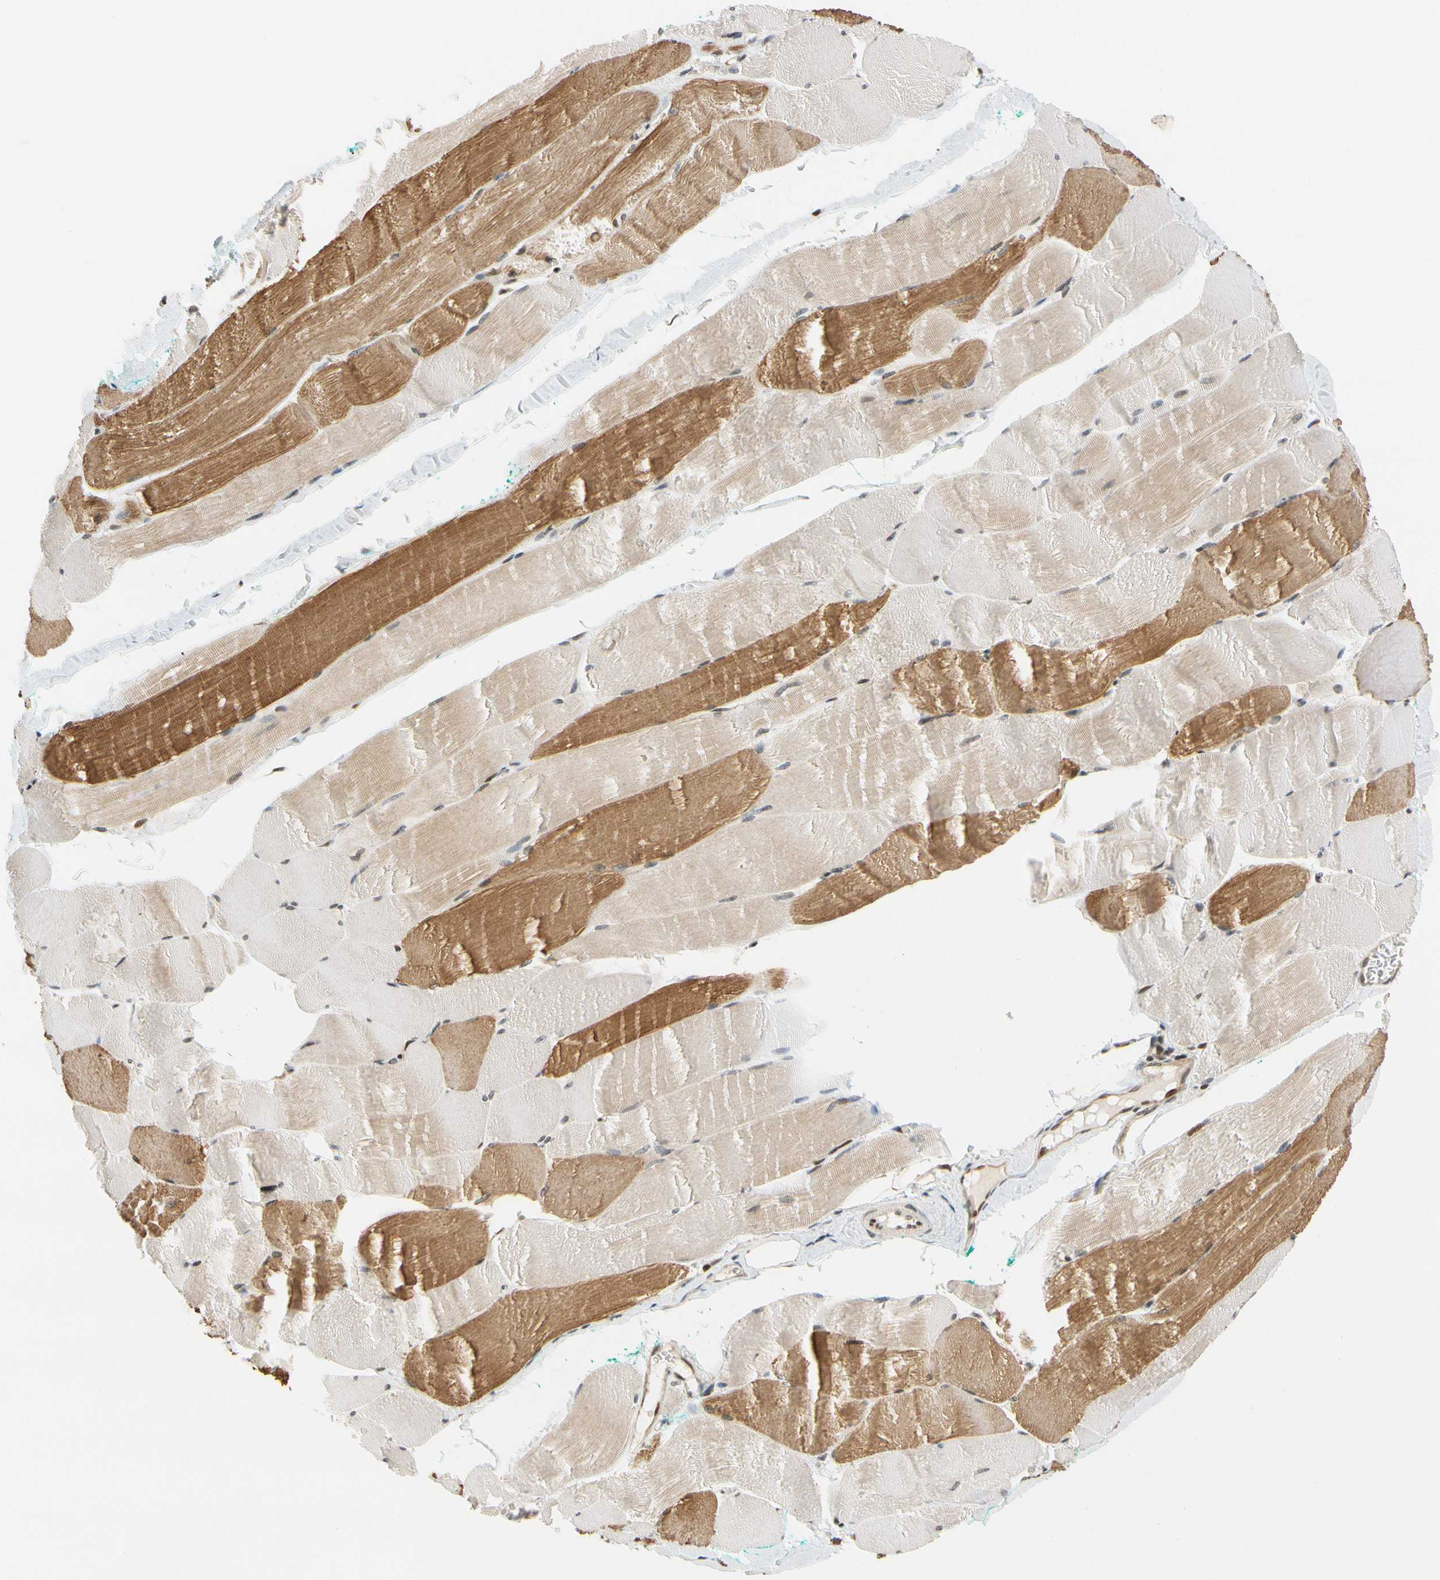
{"staining": {"intensity": "moderate", "quantity": "25%-75%", "location": "cytoplasmic/membranous"}, "tissue": "skeletal muscle", "cell_type": "Myocytes", "image_type": "normal", "snomed": [{"axis": "morphology", "description": "Normal tissue, NOS"}, {"axis": "morphology", "description": "Squamous cell carcinoma, NOS"}, {"axis": "topography", "description": "Skeletal muscle"}], "caption": "Myocytes display medium levels of moderate cytoplasmic/membranous staining in about 25%-75% of cells in benign skeletal muscle. (DAB (3,3'-diaminobenzidine) = brown stain, brightfield microscopy at high magnification).", "gene": "CDK7", "patient": {"sex": "male", "age": 51}}